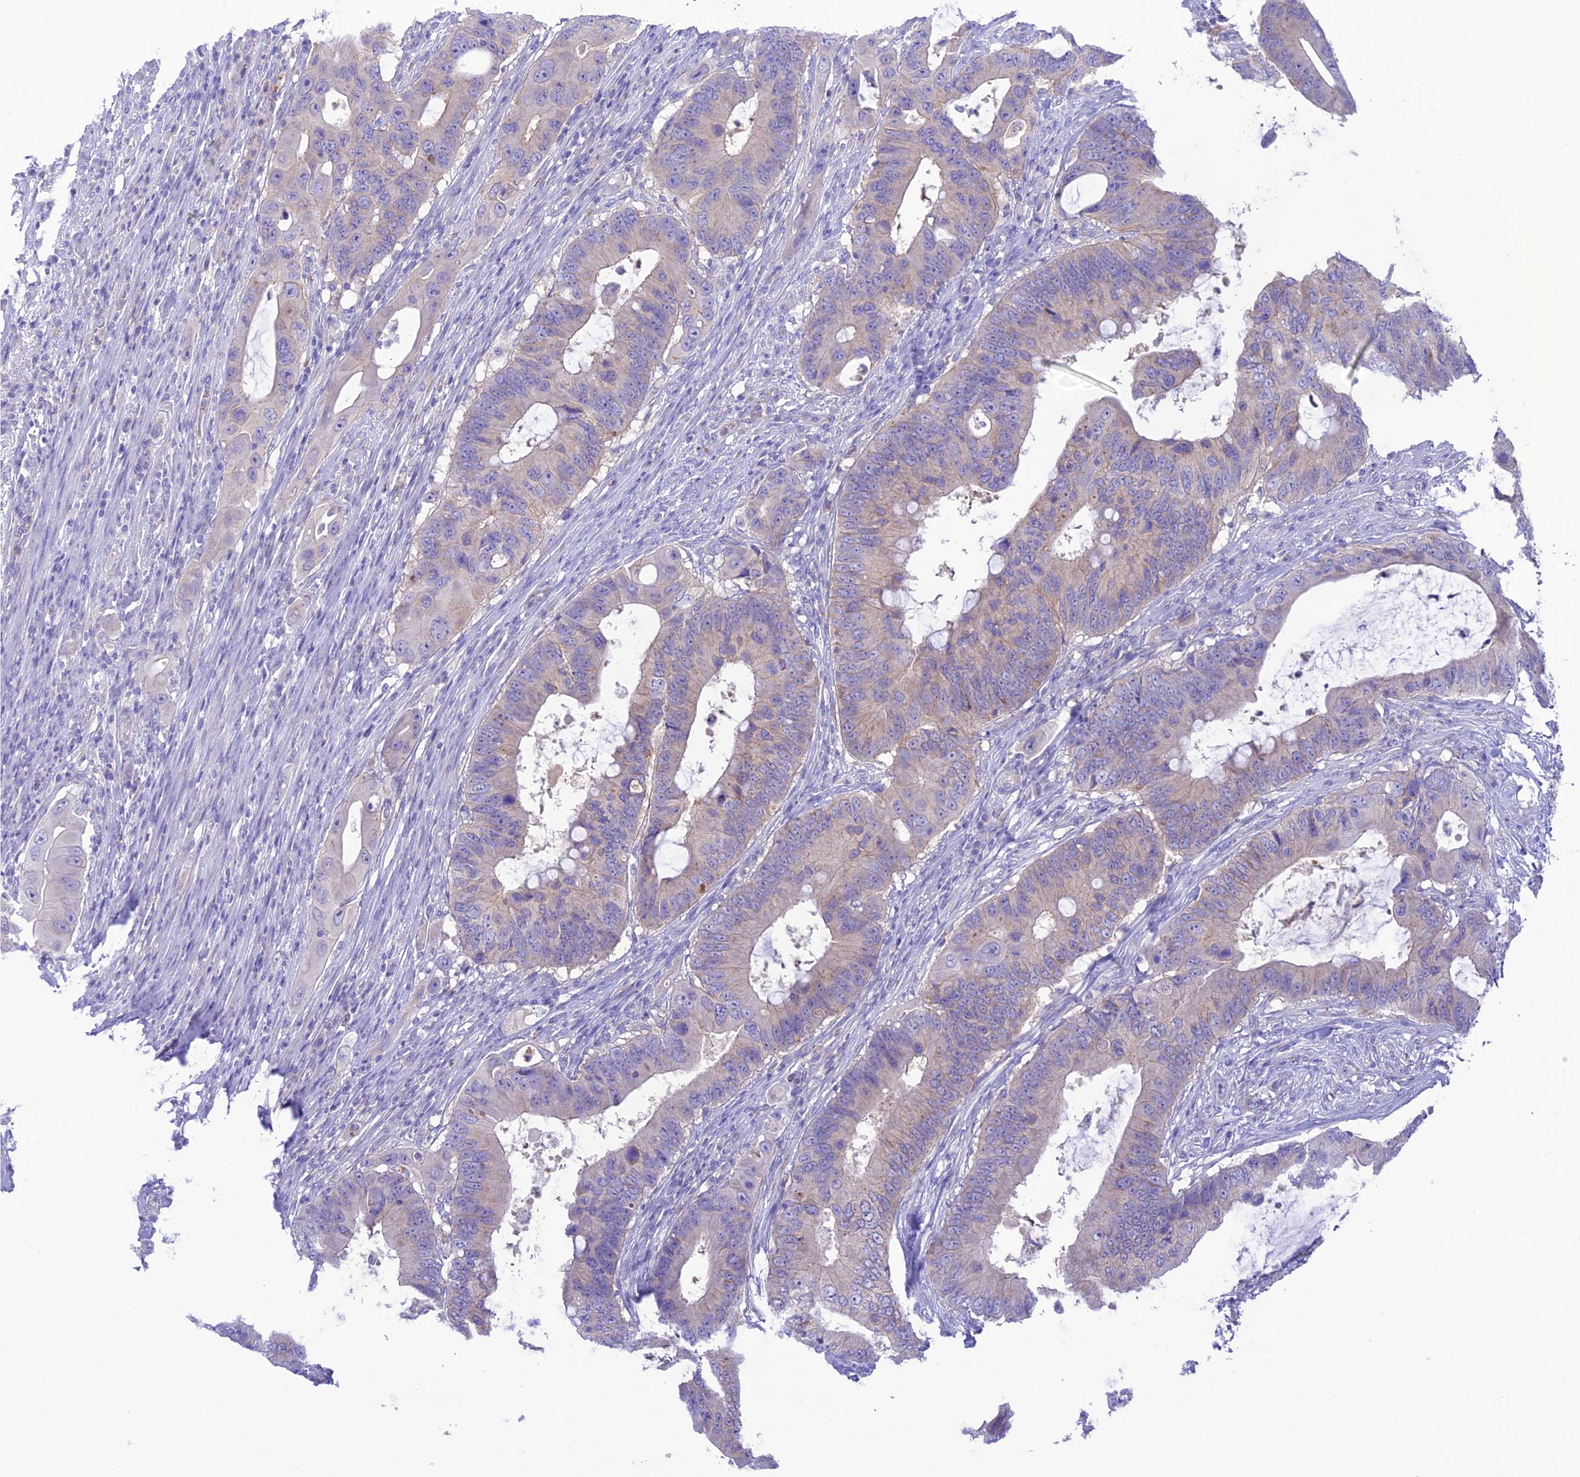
{"staining": {"intensity": "weak", "quantity": "<25%", "location": "cytoplasmic/membranous"}, "tissue": "colorectal cancer", "cell_type": "Tumor cells", "image_type": "cancer", "snomed": [{"axis": "morphology", "description": "Adenocarcinoma, NOS"}, {"axis": "topography", "description": "Colon"}], "caption": "Tumor cells show no significant protein staining in adenocarcinoma (colorectal).", "gene": "CHSY3", "patient": {"sex": "male", "age": 71}}